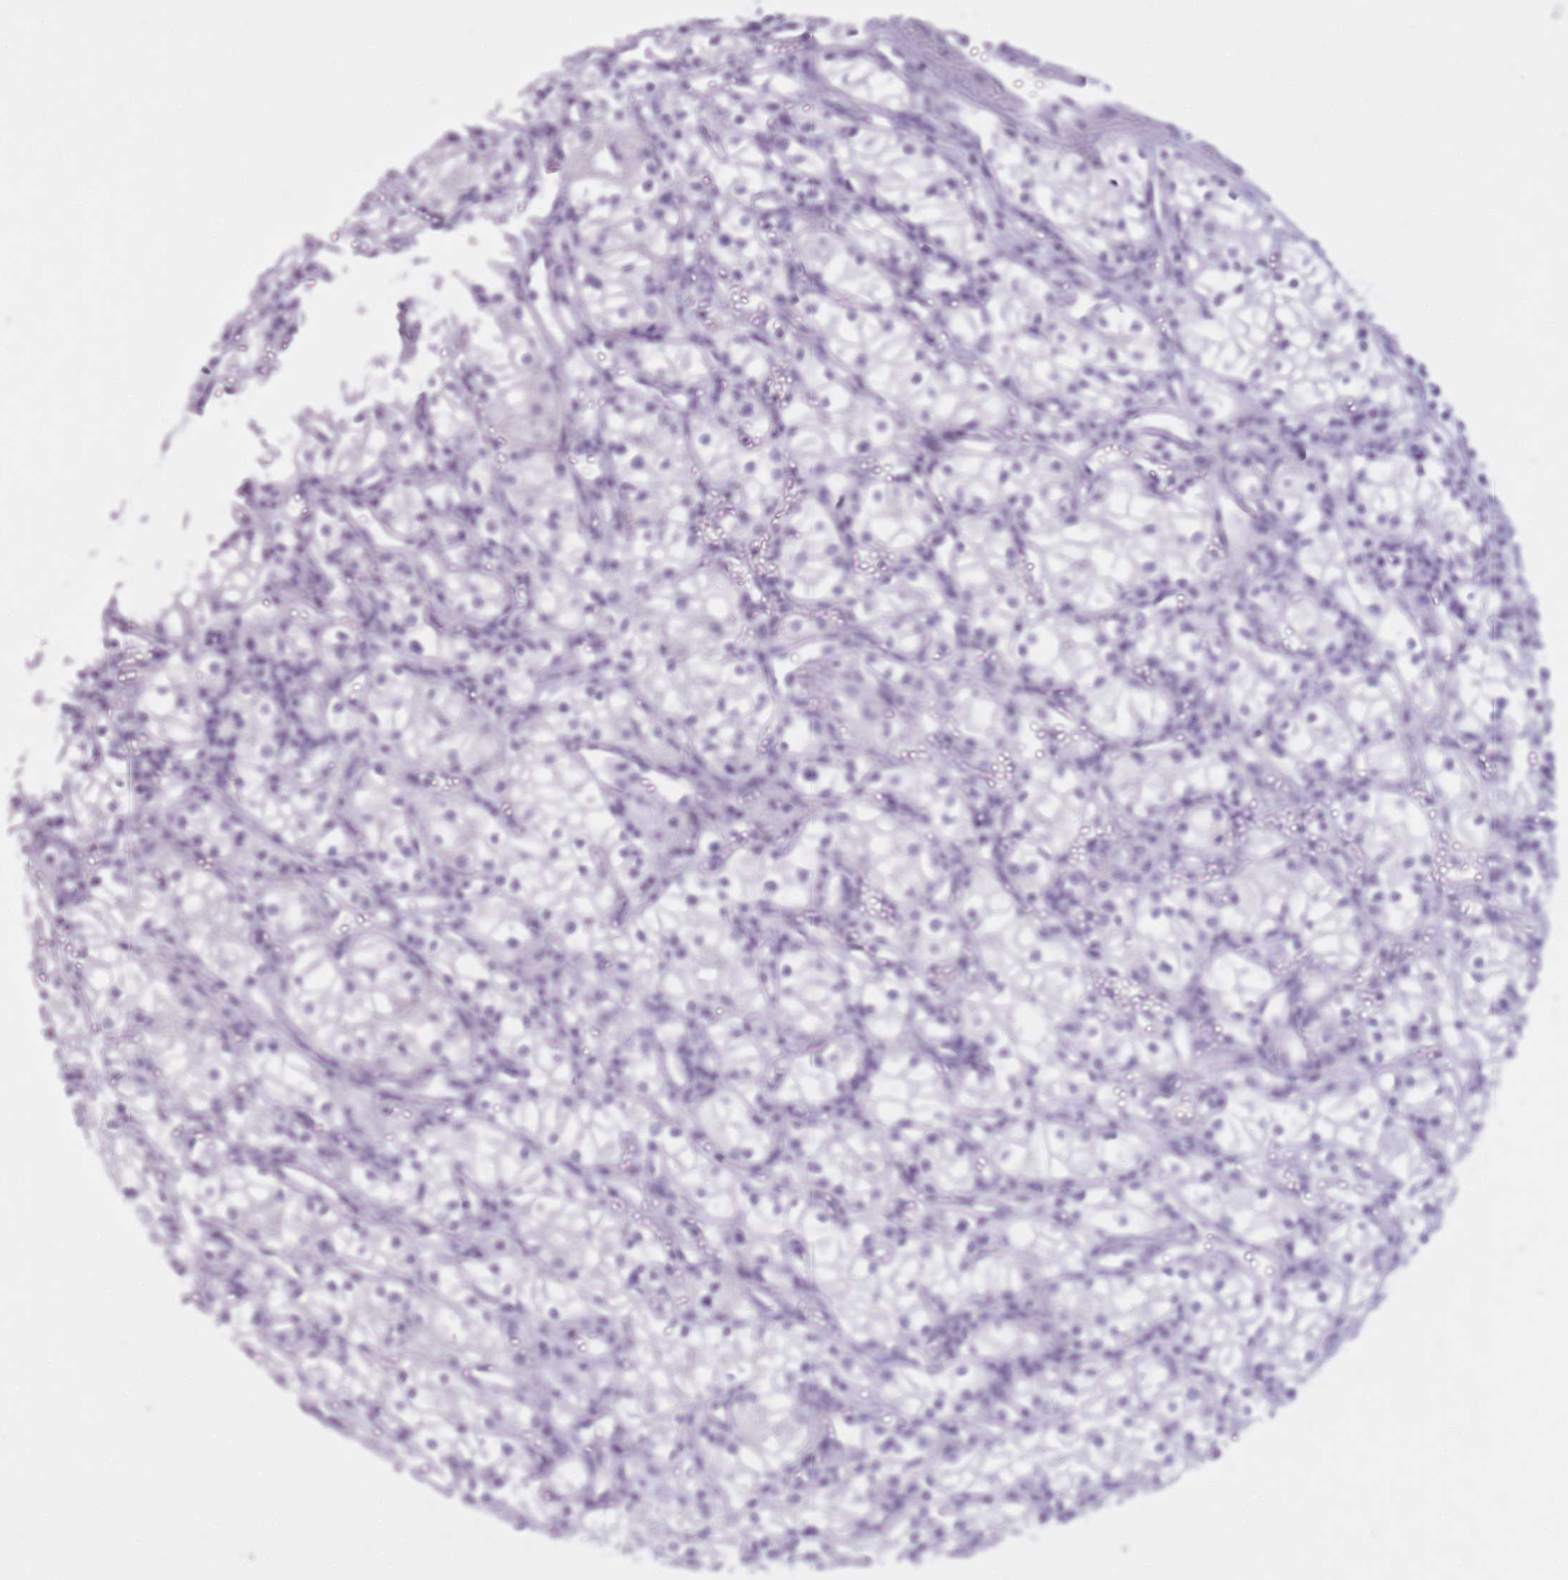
{"staining": {"intensity": "negative", "quantity": "none", "location": "none"}, "tissue": "renal cancer", "cell_type": "Tumor cells", "image_type": "cancer", "snomed": [{"axis": "morphology", "description": "Adenocarcinoma, NOS"}, {"axis": "topography", "description": "Kidney"}], "caption": "Immunohistochemistry histopathology image of neoplastic tissue: renal adenocarcinoma stained with DAB (3,3'-diaminobenzidine) shows no significant protein staining in tumor cells.", "gene": "GOLGA6D", "patient": {"sex": "male", "age": 59}}